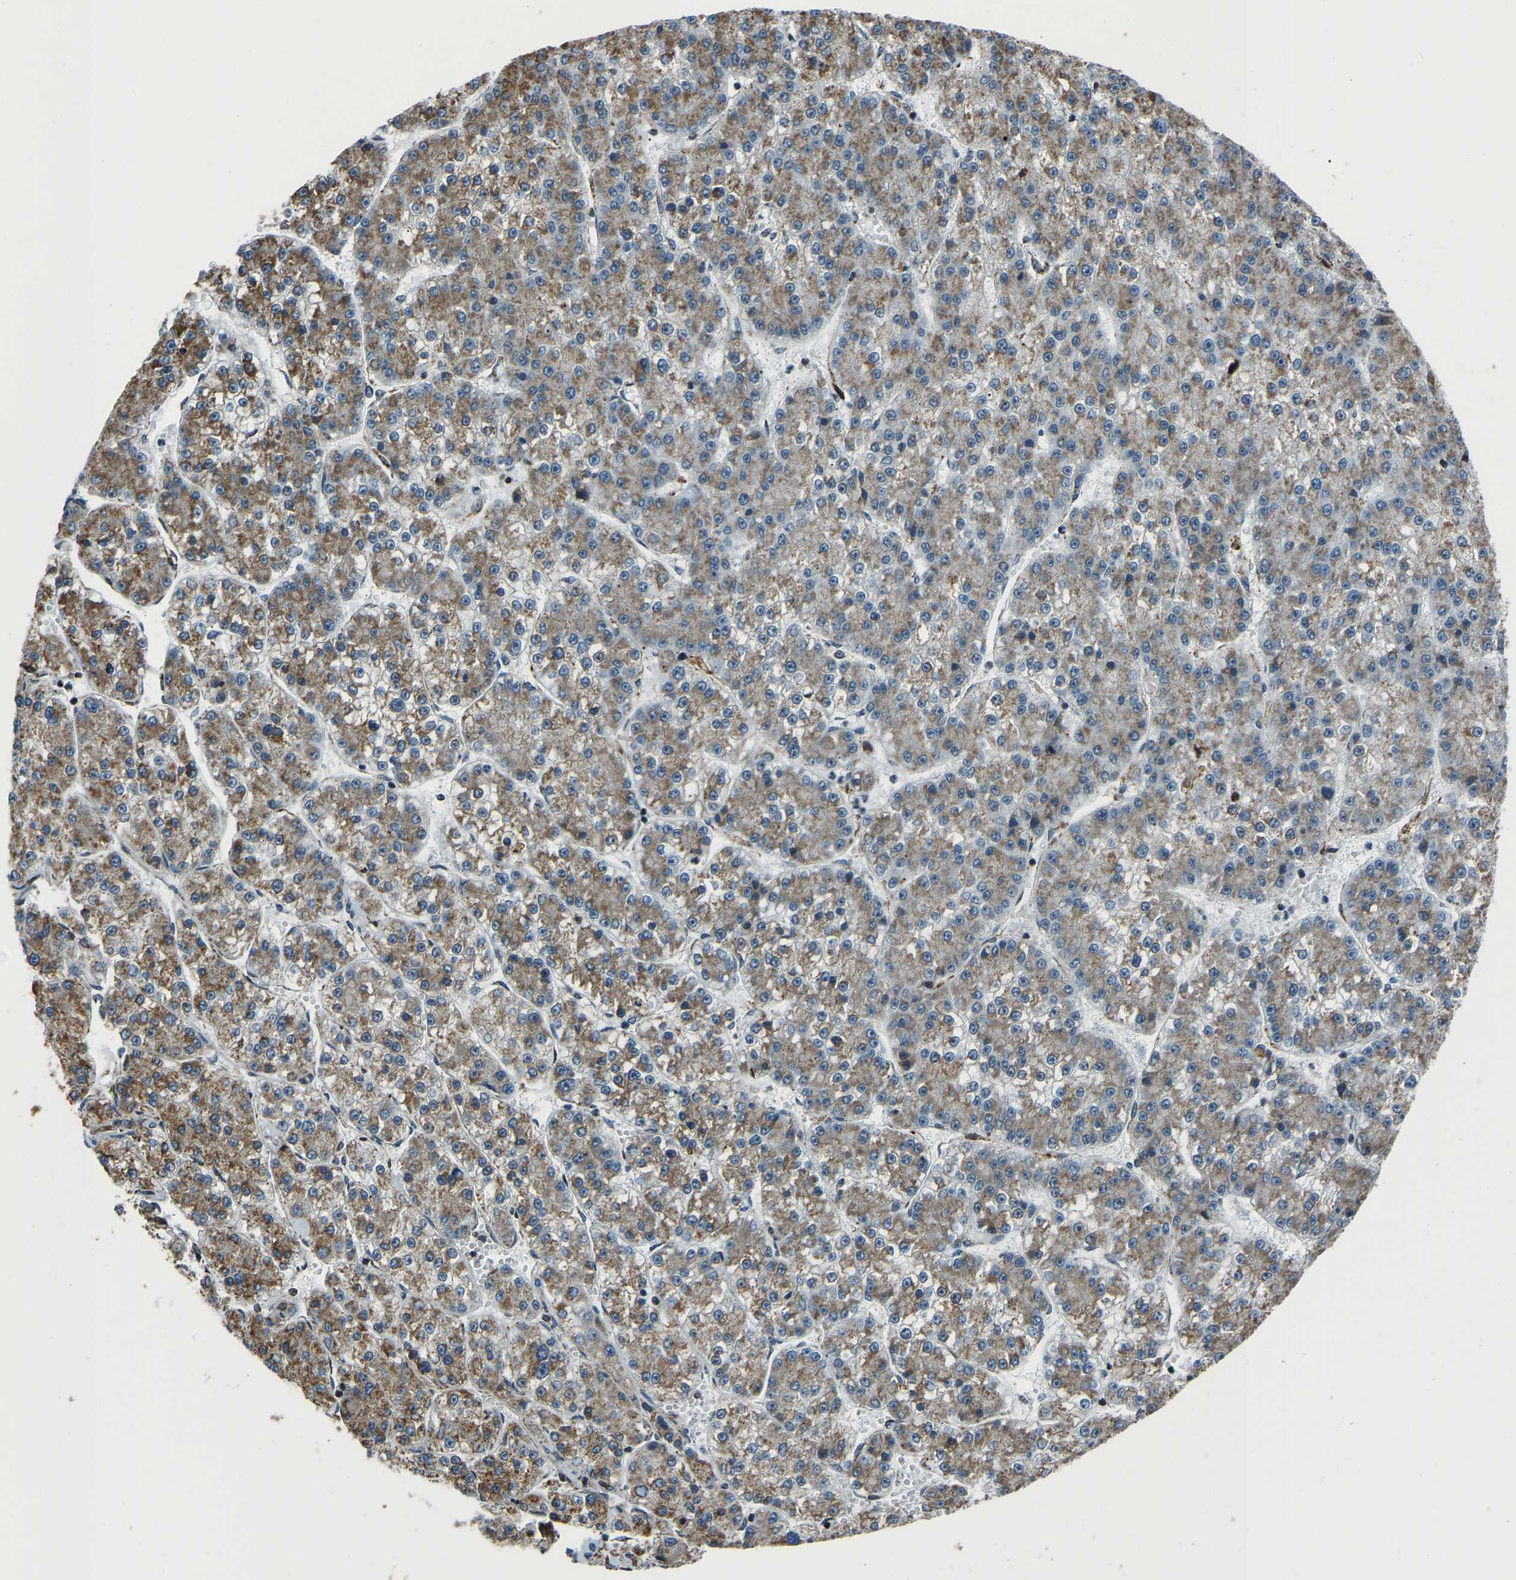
{"staining": {"intensity": "moderate", "quantity": ">75%", "location": "cytoplasmic/membranous"}, "tissue": "liver cancer", "cell_type": "Tumor cells", "image_type": "cancer", "snomed": [{"axis": "morphology", "description": "Carcinoma, Hepatocellular, NOS"}, {"axis": "topography", "description": "Liver"}], "caption": "Human liver hepatocellular carcinoma stained with a protein marker displays moderate staining in tumor cells.", "gene": "RBM33", "patient": {"sex": "female", "age": 73}}